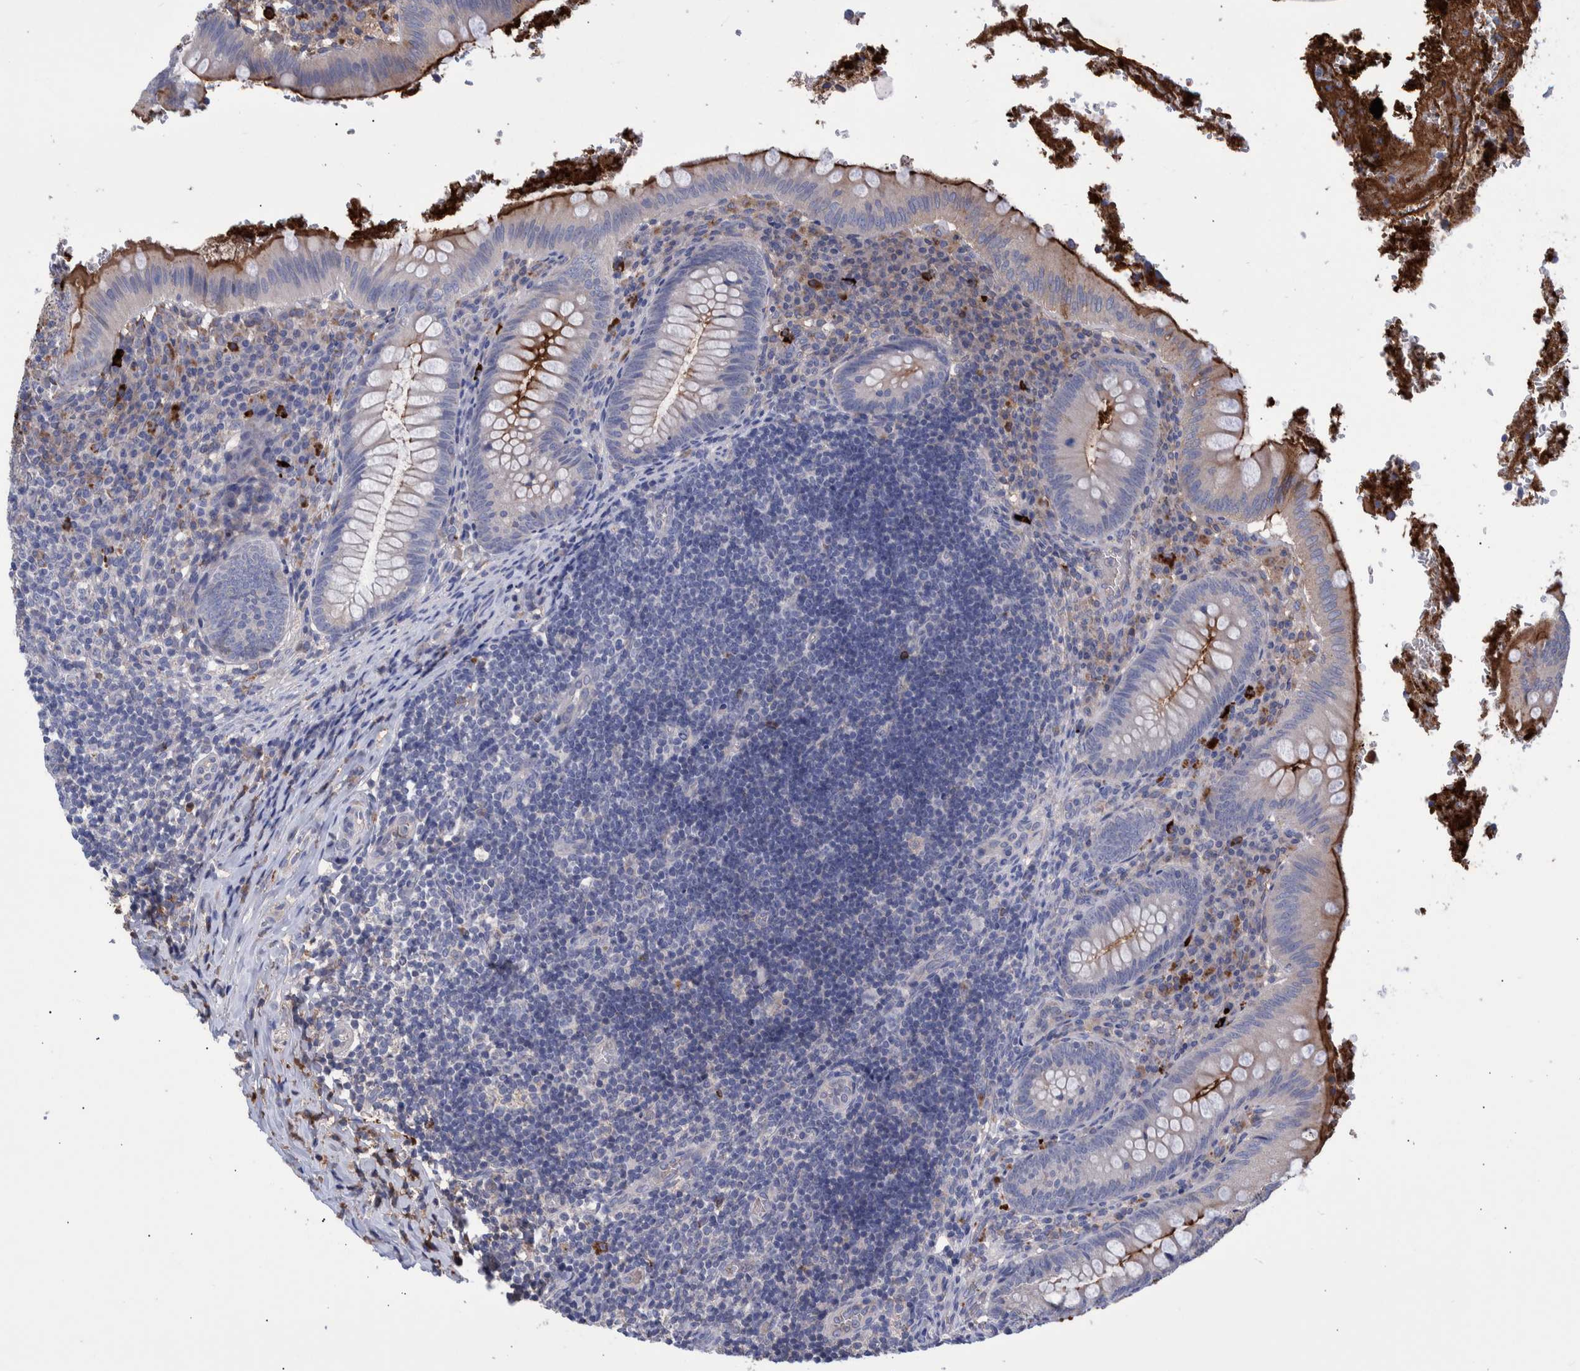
{"staining": {"intensity": "strong", "quantity": "<25%", "location": "cytoplasmic/membranous"}, "tissue": "appendix", "cell_type": "Glandular cells", "image_type": "normal", "snomed": [{"axis": "morphology", "description": "Normal tissue, NOS"}, {"axis": "topography", "description": "Appendix"}], "caption": "Human appendix stained with a brown dye displays strong cytoplasmic/membranous positive positivity in about <25% of glandular cells.", "gene": "DLL4", "patient": {"sex": "male", "age": 8}}